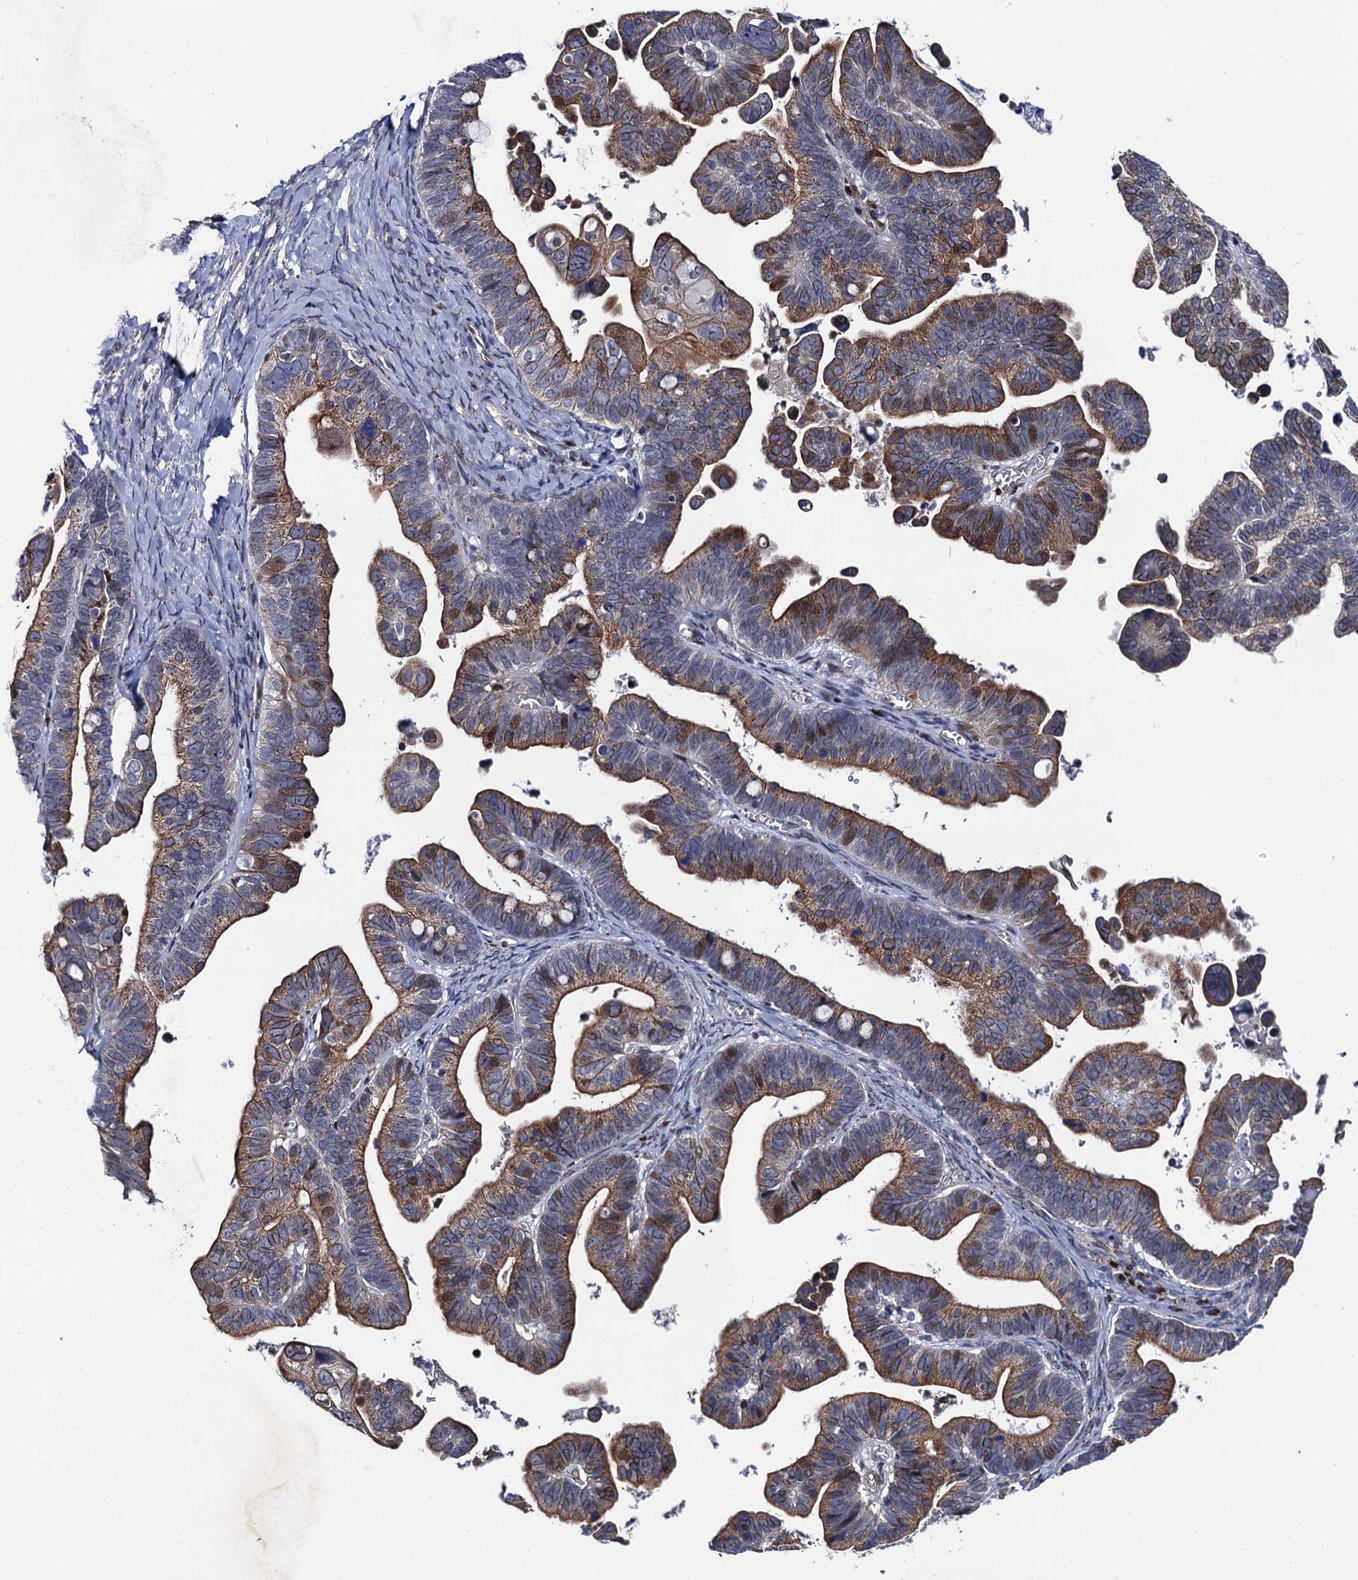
{"staining": {"intensity": "moderate", "quantity": ">75%", "location": "cytoplasmic/membranous,nuclear"}, "tissue": "ovarian cancer", "cell_type": "Tumor cells", "image_type": "cancer", "snomed": [{"axis": "morphology", "description": "Cystadenocarcinoma, serous, NOS"}, {"axis": "topography", "description": "Ovary"}], "caption": "Approximately >75% of tumor cells in ovarian serous cystadenocarcinoma exhibit moderate cytoplasmic/membranous and nuclear protein positivity as visualized by brown immunohistochemical staining.", "gene": "THAP2", "patient": {"sex": "female", "age": 56}}